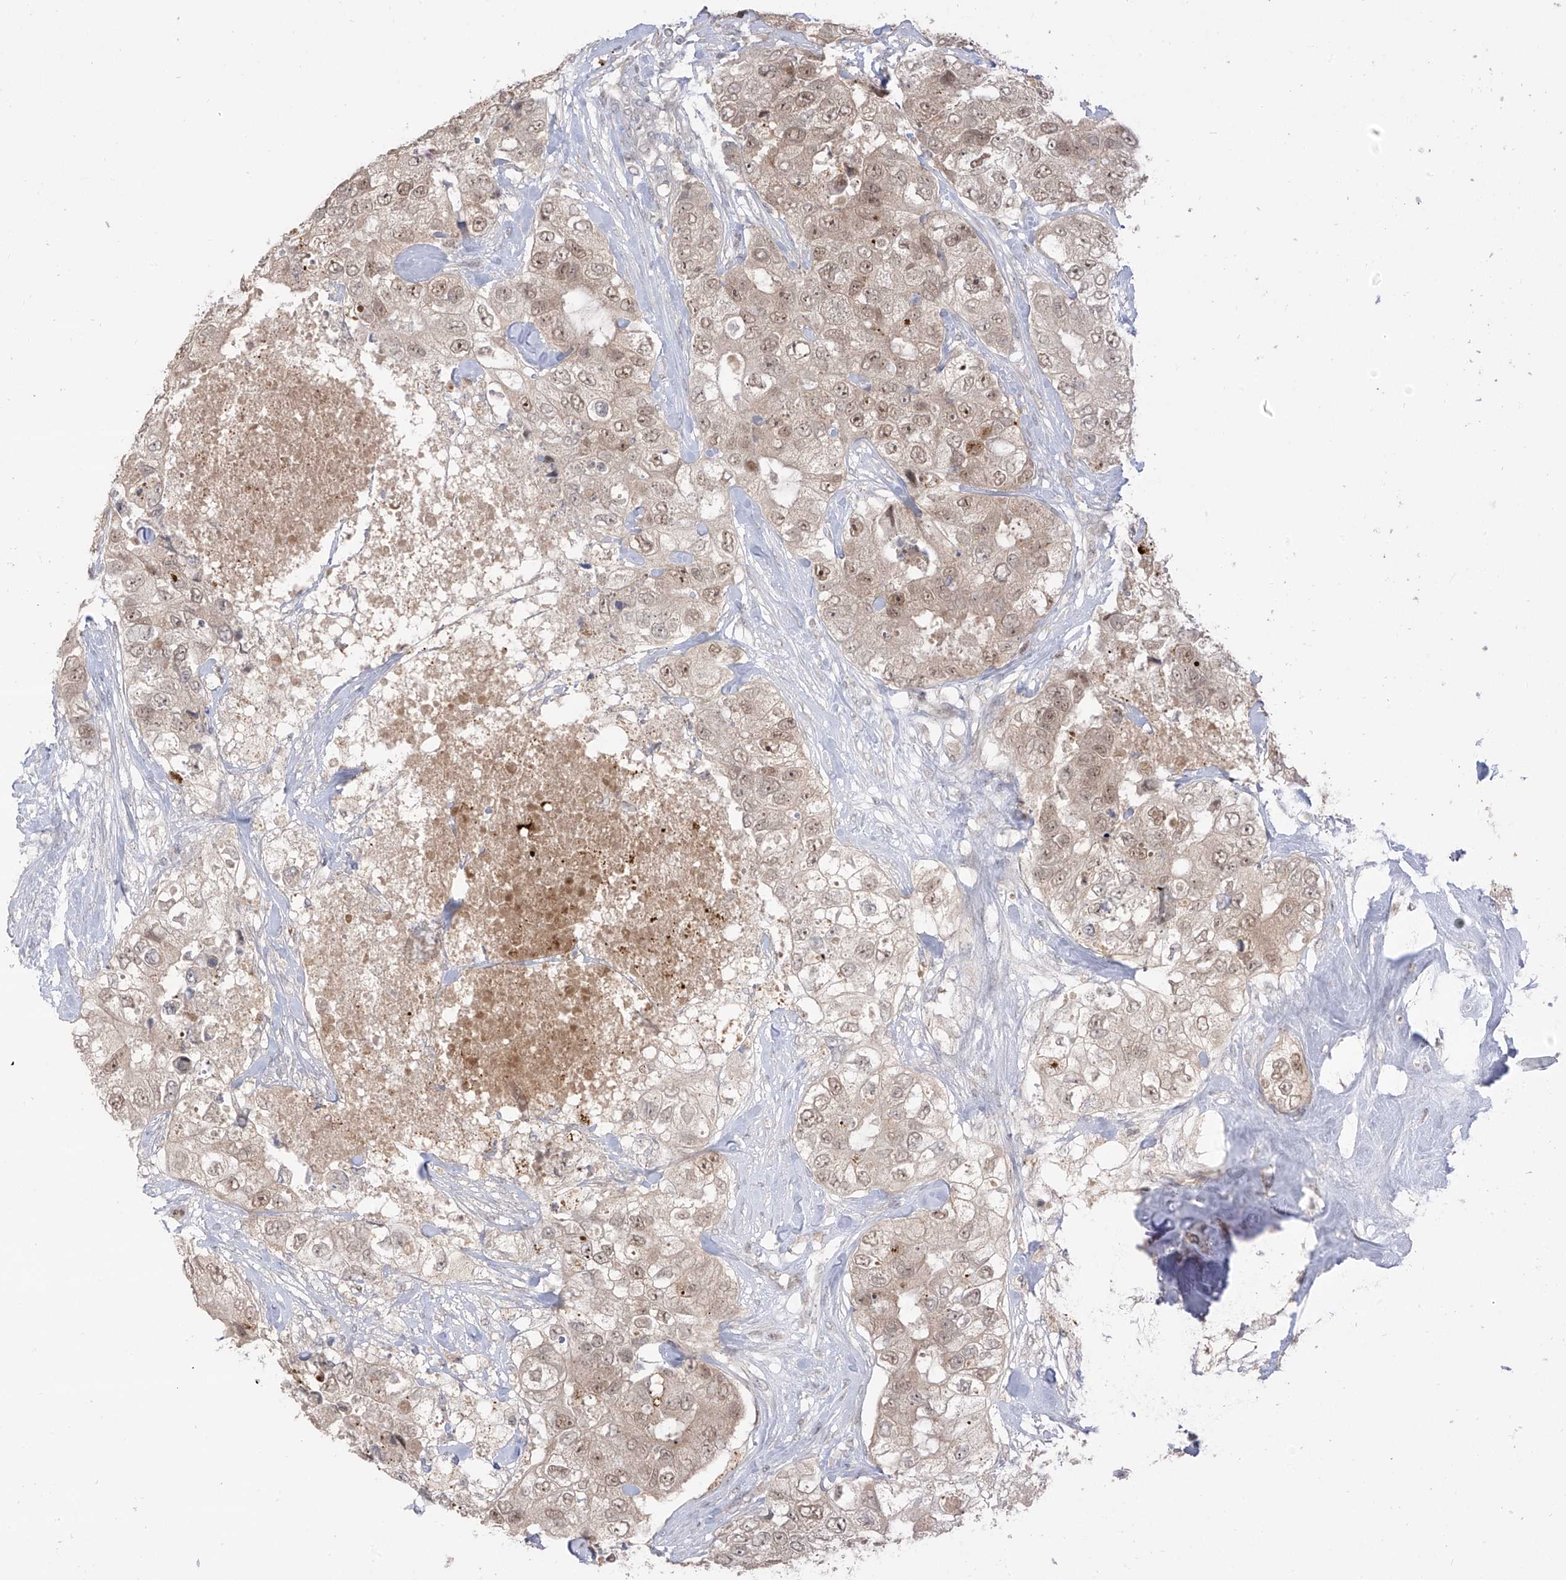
{"staining": {"intensity": "weak", "quantity": ">75%", "location": "nuclear"}, "tissue": "breast cancer", "cell_type": "Tumor cells", "image_type": "cancer", "snomed": [{"axis": "morphology", "description": "Duct carcinoma"}, {"axis": "topography", "description": "Breast"}], "caption": "Immunohistochemical staining of breast cancer shows low levels of weak nuclear protein staining in approximately >75% of tumor cells.", "gene": "OGT", "patient": {"sex": "female", "age": 62}}